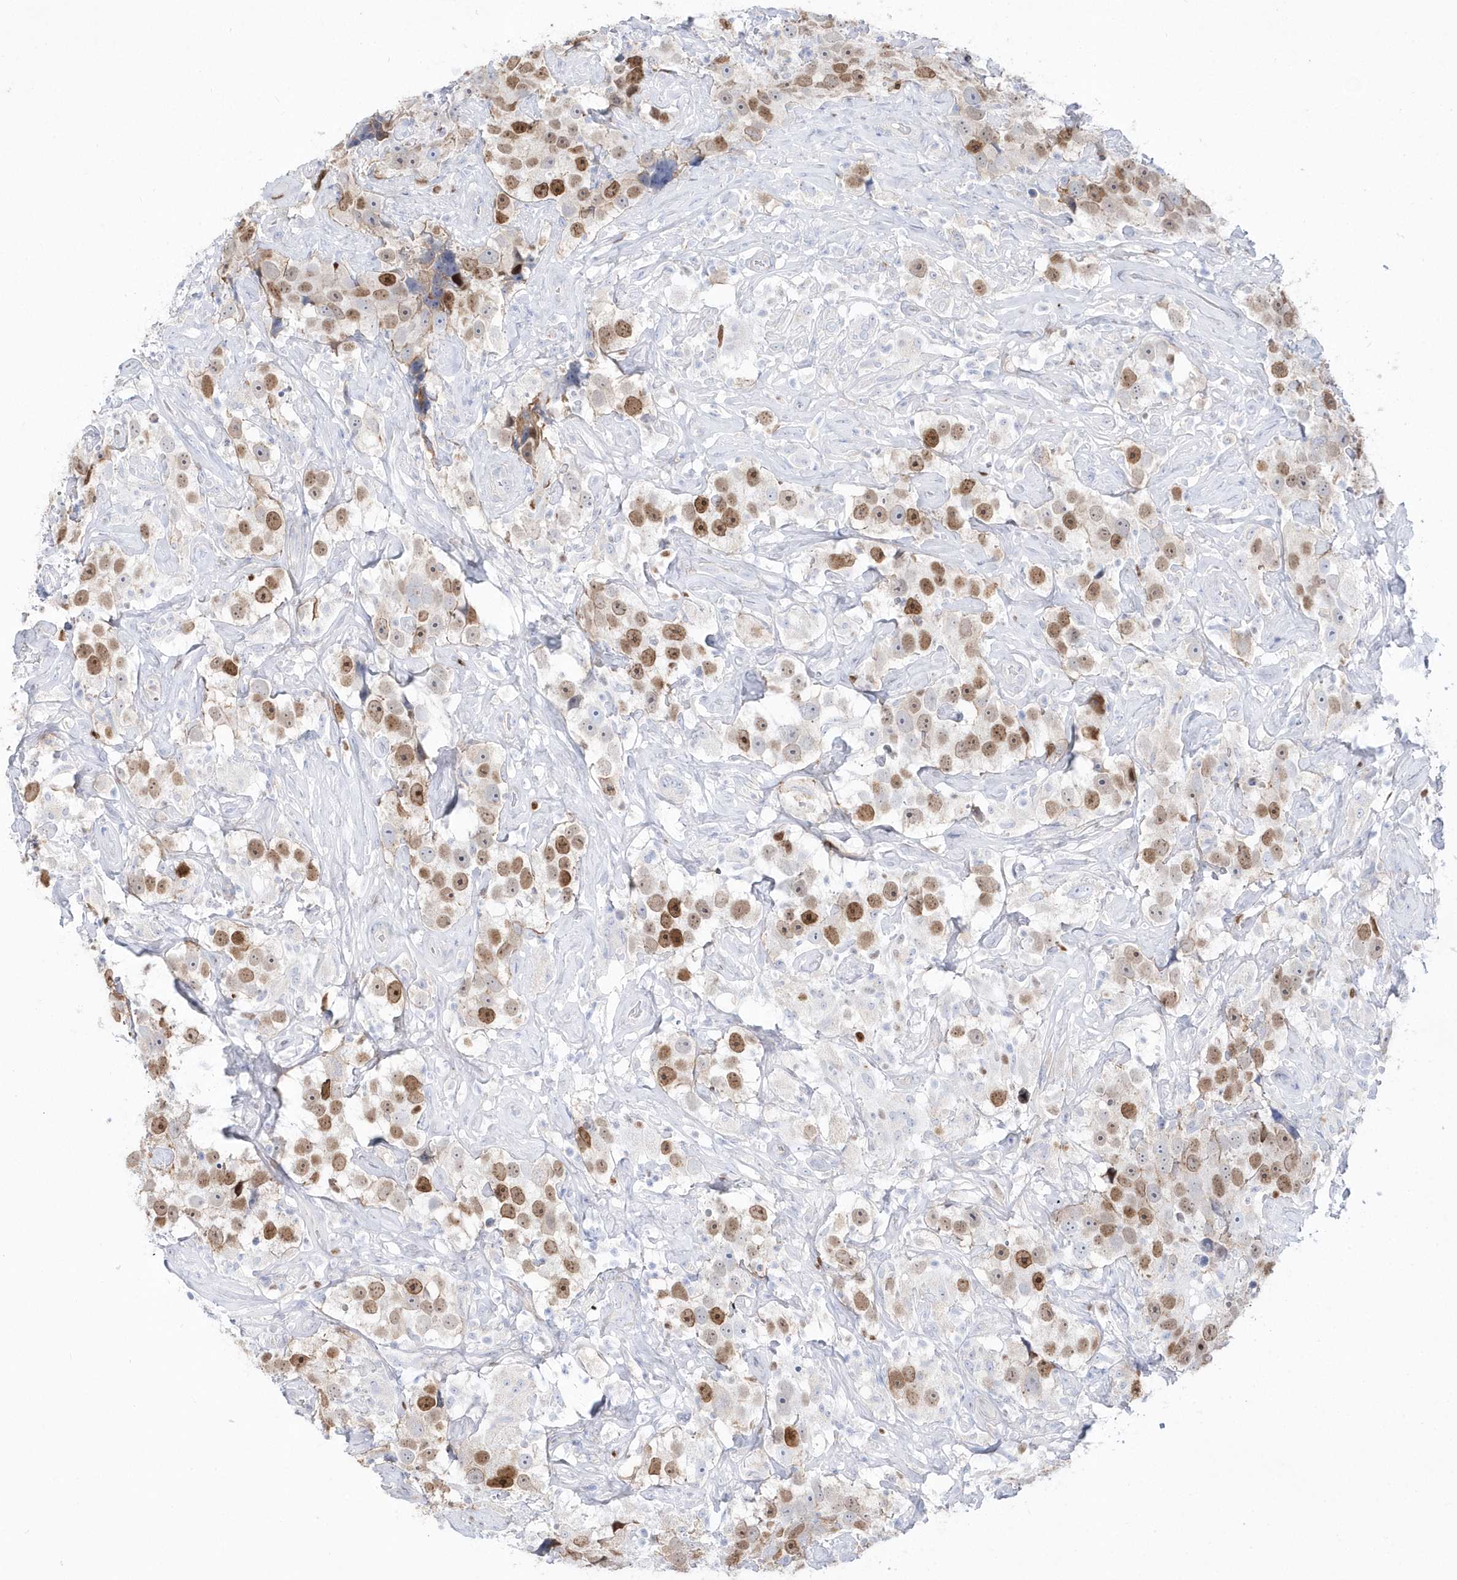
{"staining": {"intensity": "moderate", "quantity": ">75%", "location": "nuclear"}, "tissue": "testis cancer", "cell_type": "Tumor cells", "image_type": "cancer", "snomed": [{"axis": "morphology", "description": "Seminoma, NOS"}, {"axis": "topography", "description": "Testis"}], "caption": "Protein staining demonstrates moderate nuclear staining in approximately >75% of tumor cells in testis cancer. (Brightfield microscopy of DAB IHC at high magnification).", "gene": "TMCO6", "patient": {"sex": "male", "age": 49}}